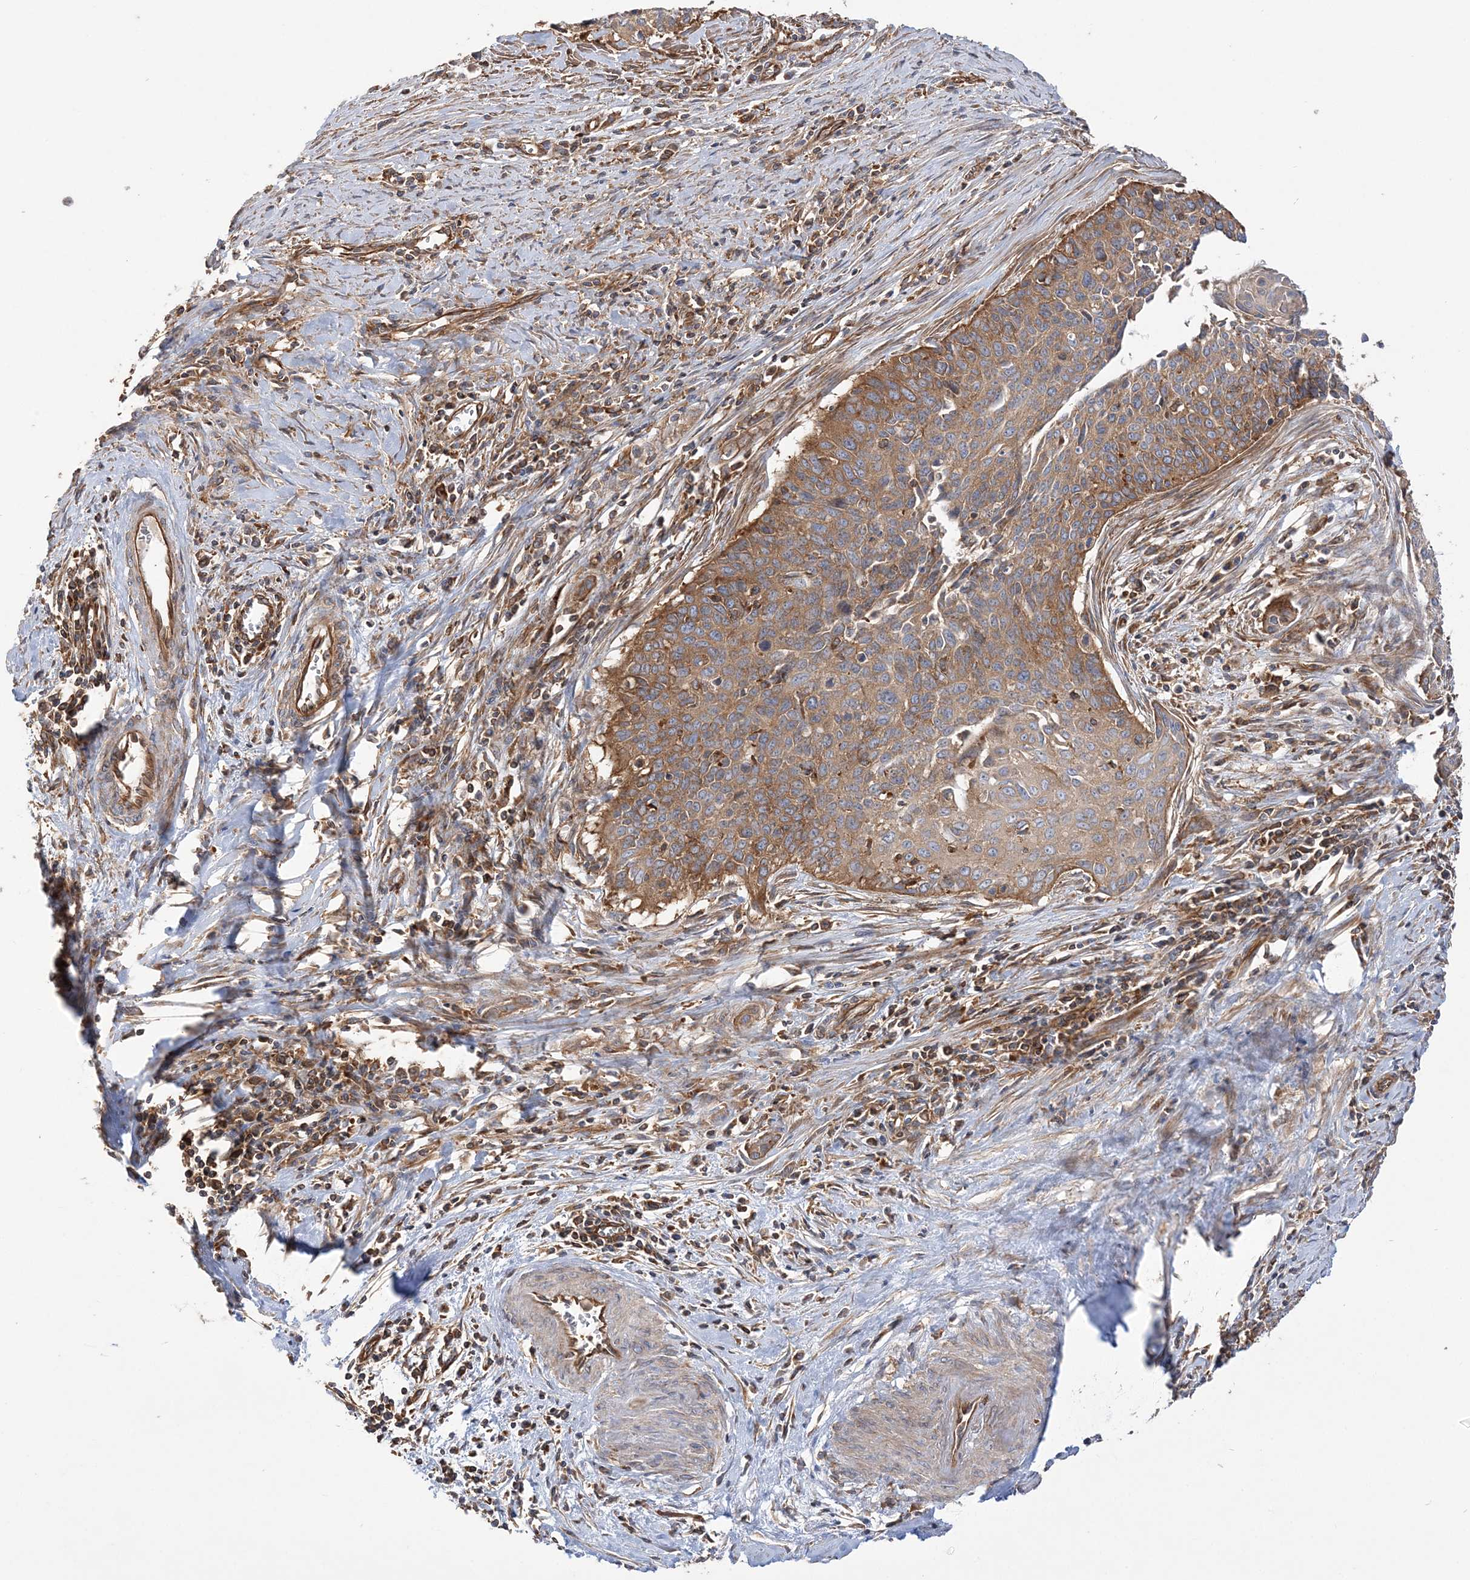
{"staining": {"intensity": "moderate", "quantity": "25%-75%", "location": "cytoplasmic/membranous"}, "tissue": "cervical cancer", "cell_type": "Tumor cells", "image_type": "cancer", "snomed": [{"axis": "morphology", "description": "Squamous cell carcinoma, NOS"}, {"axis": "topography", "description": "Cervix"}], "caption": "High-power microscopy captured an immunohistochemistry histopathology image of cervical cancer (squamous cell carcinoma), revealing moderate cytoplasmic/membranous expression in approximately 25%-75% of tumor cells.", "gene": "TBC1D5", "patient": {"sex": "female", "age": 55}}